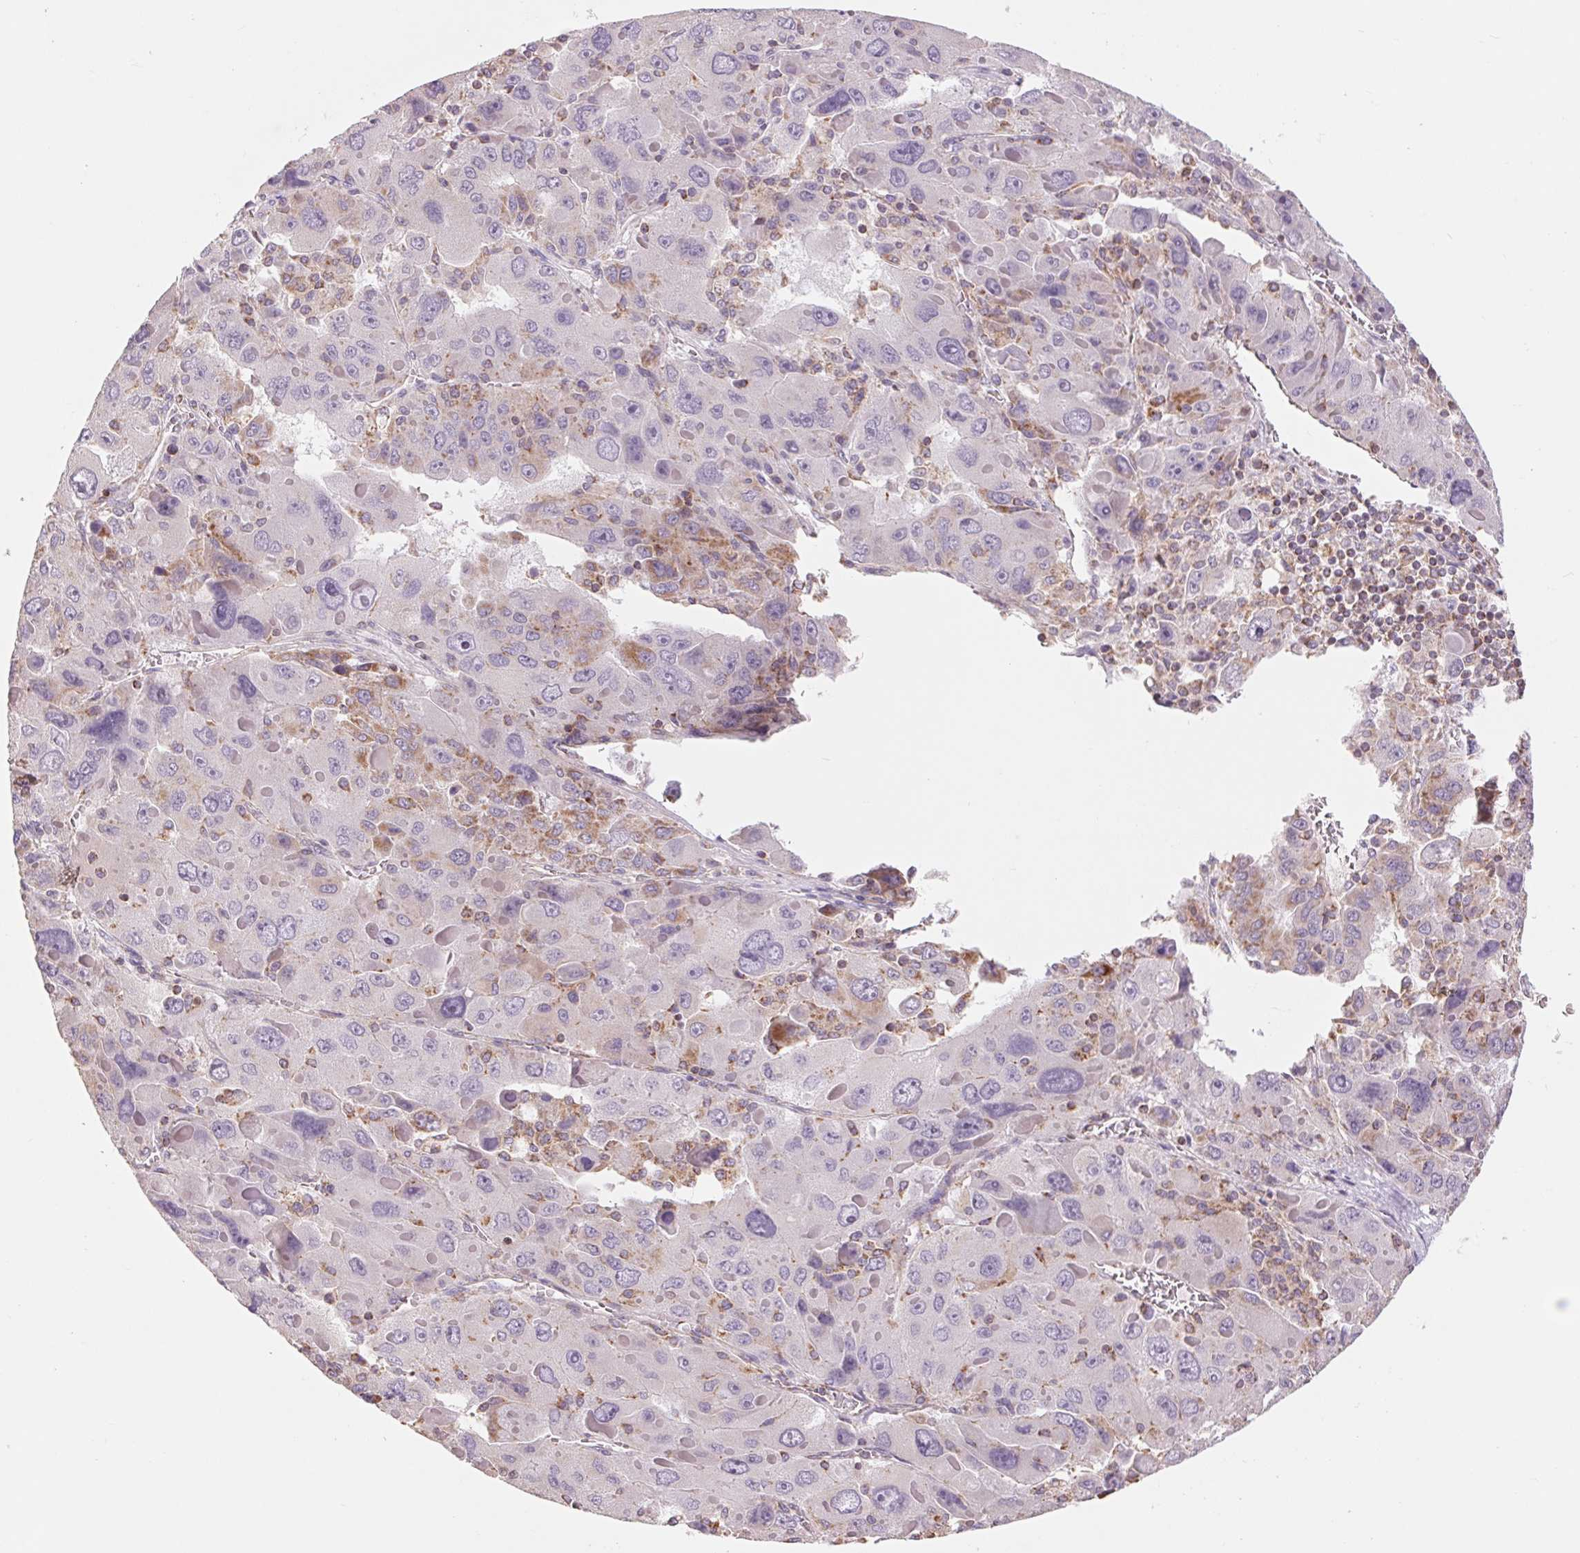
{"staining": {"intensity": "moderate", "quantity": "<25%", "location": "cytoplasmic/membranous"}, "tissue": "liver cancer", "cell_type": "Tumor cells", "image_type": "cancer", "snomed": [{"axis": "morphology", "description": "Carcinoma, Hepatocellular, NOS"}, {"axis": "topography", "description": "Liver"}], "caption": "This micrograph reveals IHC staining of human liver cancer, with low moderate cytoplasmic/membranous positivity in about <25% of tumor cells.", "gene": "COX6A1", "patient": {"sex": "female", "age": 41}}